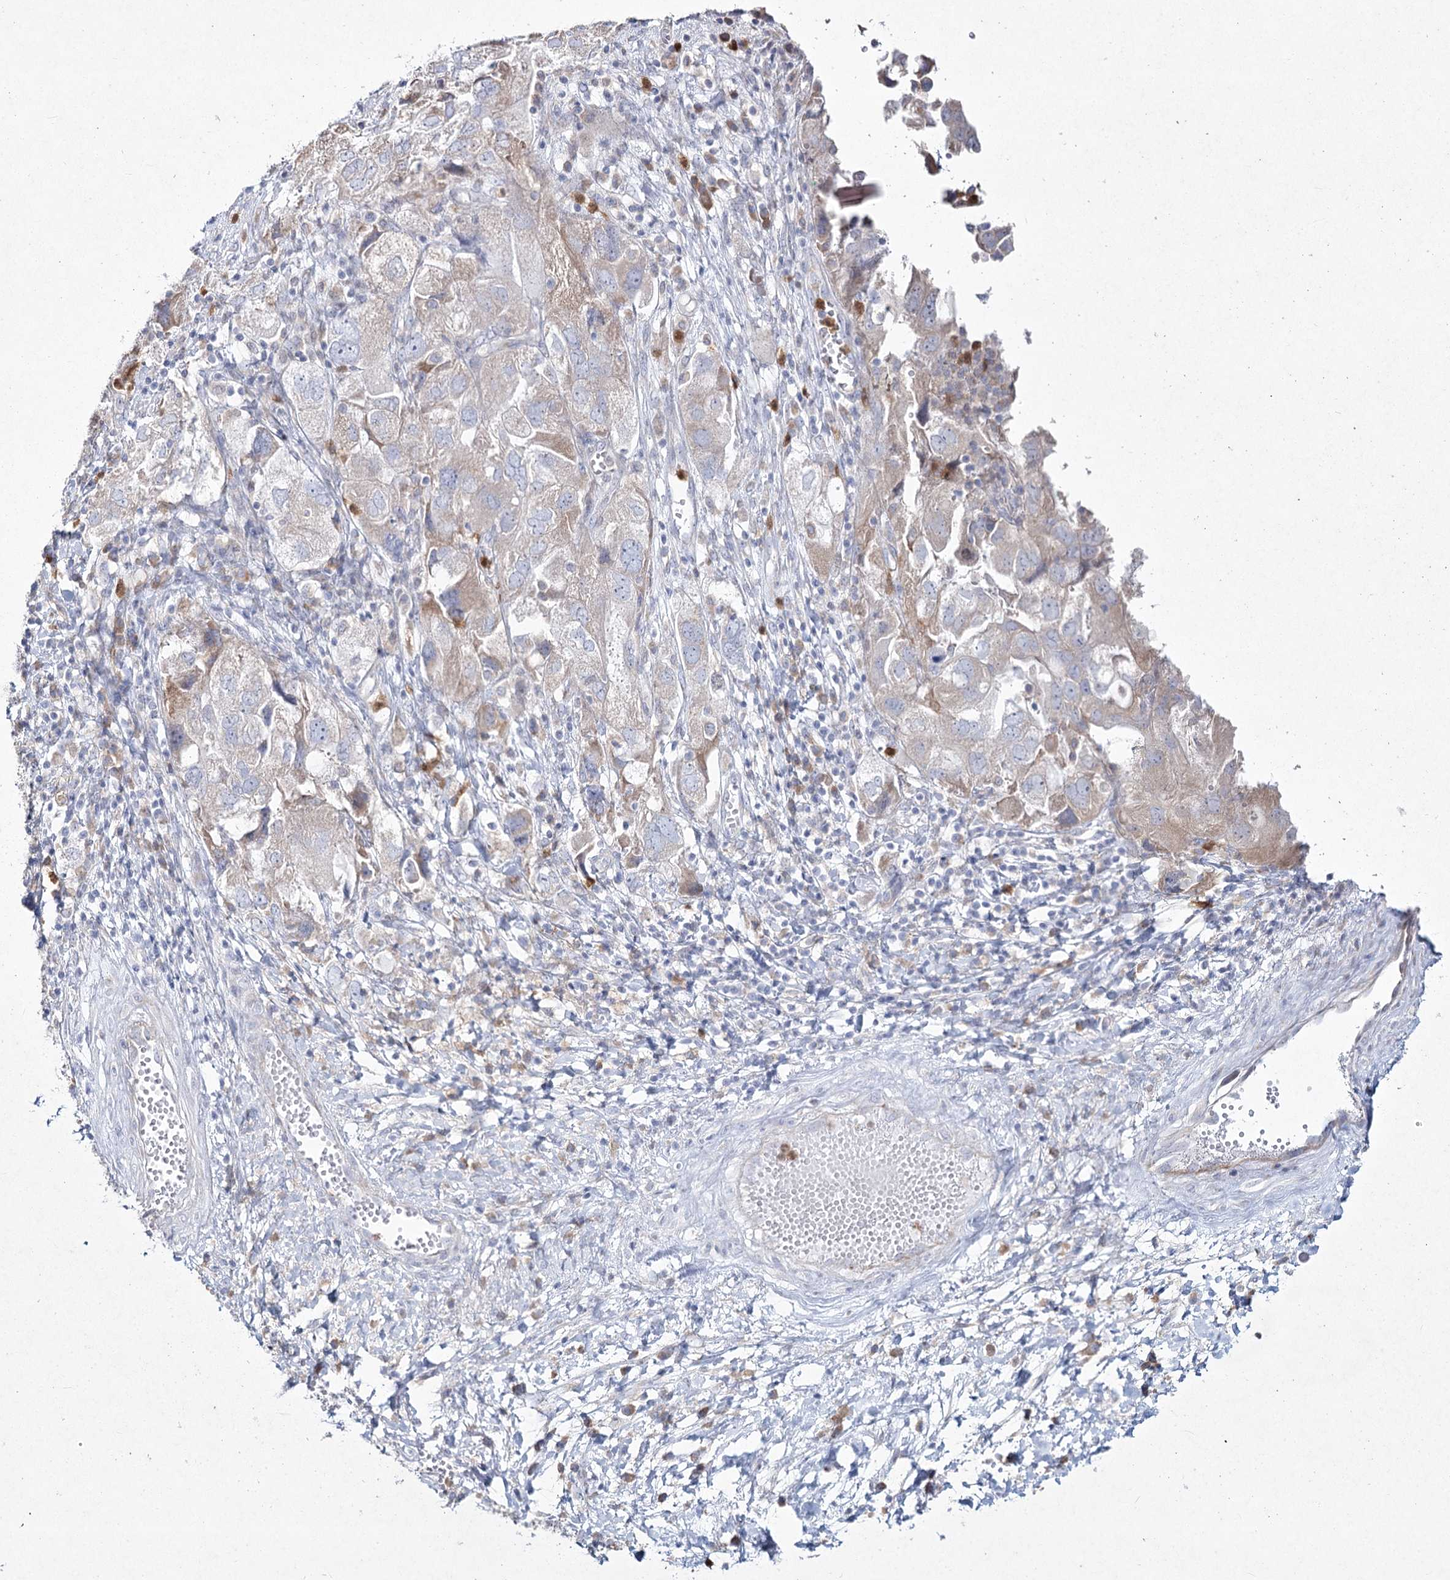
{"staining": {"intensity": "negative", "quantity": "none", "location": "none"}, "tissue": "ovarian cancer", "cell_type": "Tumor cells", "image_type": "cancer", "snomed": [{"axis": "morphology", "description": "Carcinoma, NOS"}, {"axis": "morphology", "description": "Cystadenocarcinoma, serous, NOS"}, {"axis": "topography", "description": "Ovary"}], "caption": "High magnification brightfield microscopy of serous cystadenocarcinoma (ovarian) stained with DAB (brown) and counterstained with hematoxylin (blue): tumor cells show no significant staining.", "gene": "NIPAL4", "patient": {"sex": "female", "age": 69}}